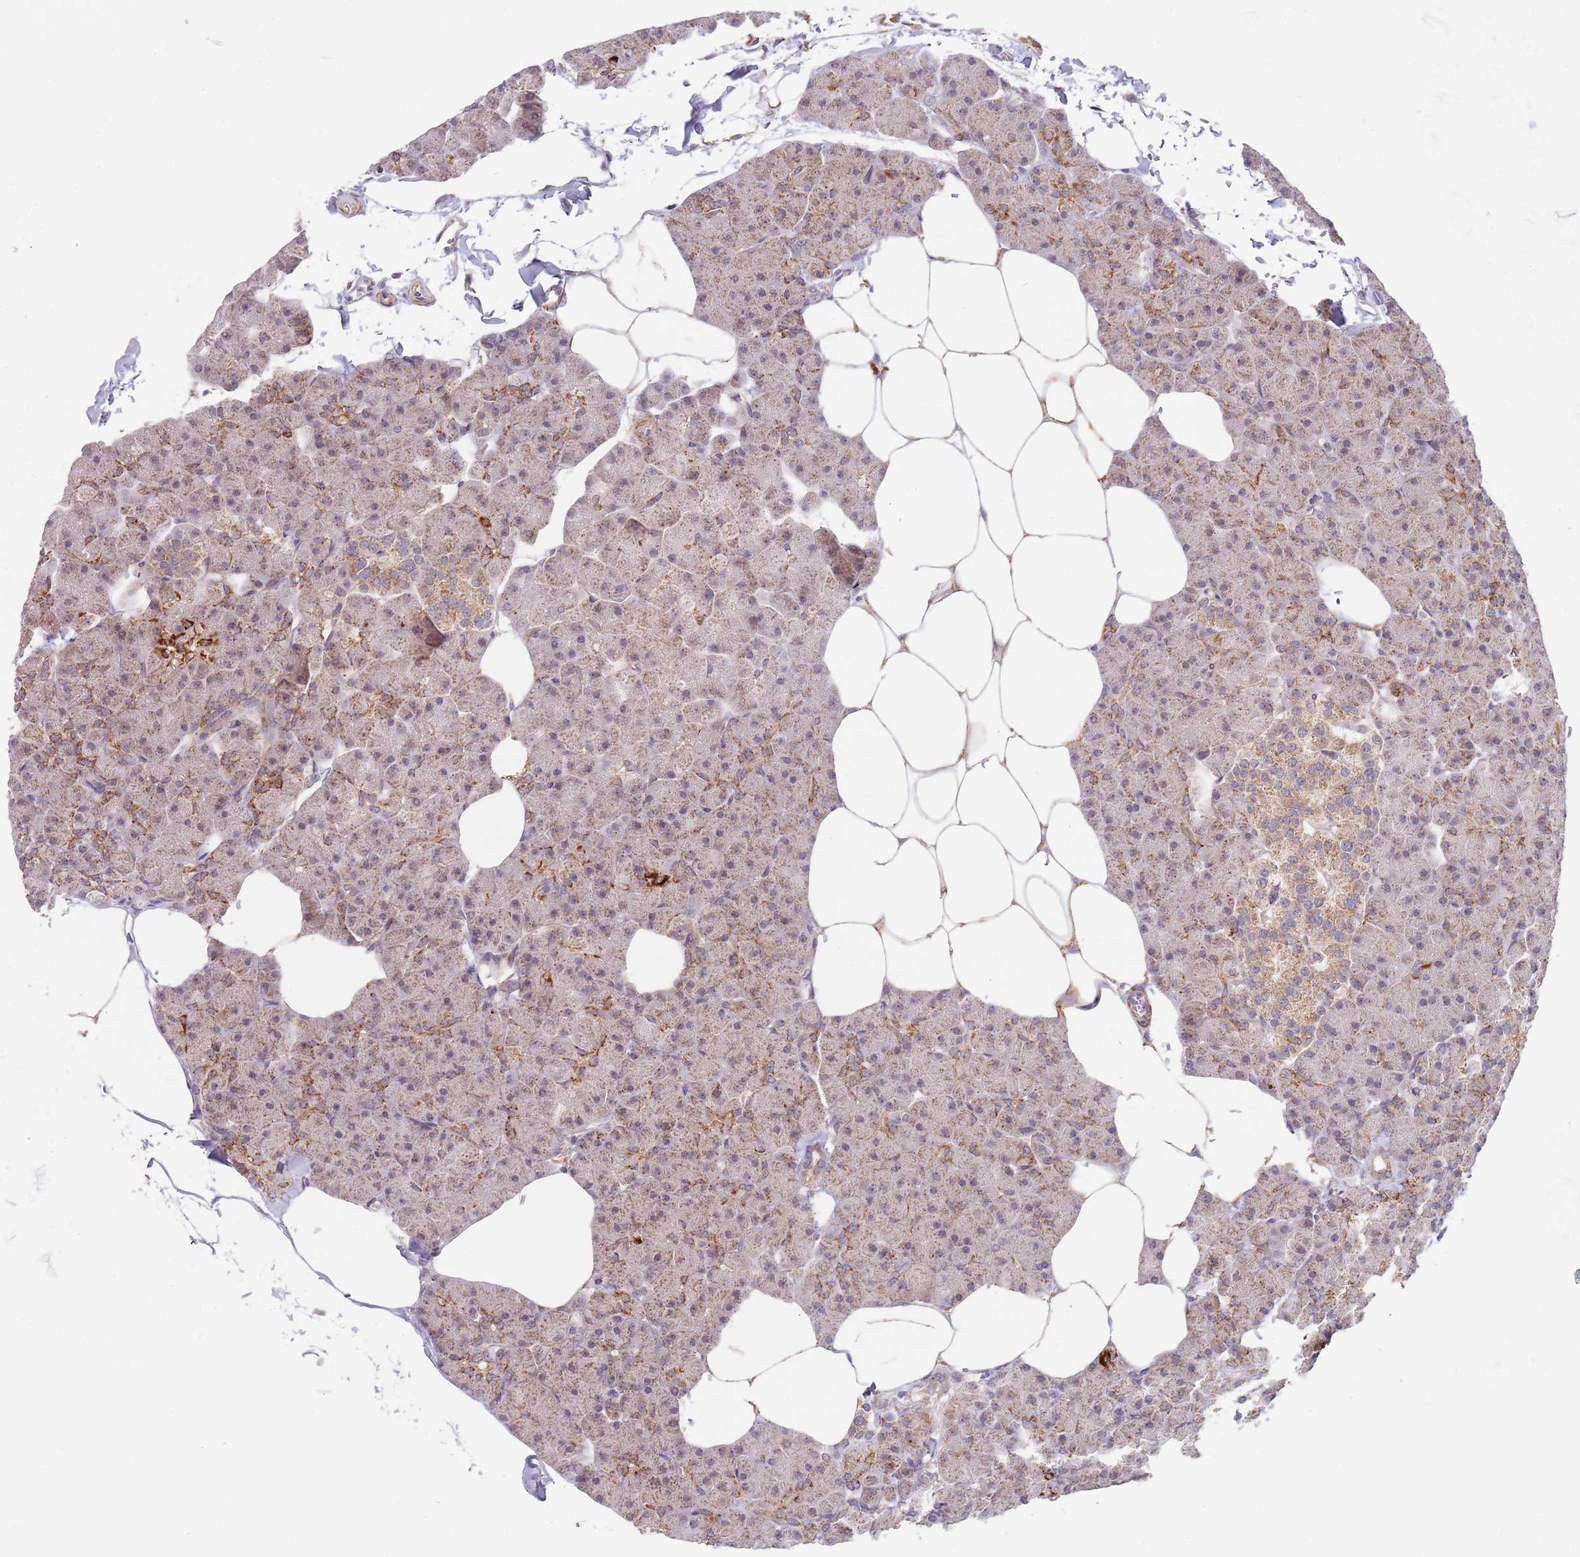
{"staining": {"intensity": "moderate", "quantity": ">75%", "location": "cytoplasmic/membranous"}, "tissue": "pancreas", "cell_type": "Exocrine glandular cells", "image_type": "normal", "snomed": [{"axis": "morphology", "description": "Normal tissue, NOS"}, {"axis": "topography", "description": "Pancreas"}], "caption": "Pancreas stained for a protein shows moderate cytoplasmic/membranous positivity in exocrine glandular cells. The staining was performed using DAB (3,3'-diaminobenzidine), with brown indicating positive protein expression. Nuclei are stained blue with hematoxylin.", "gene": "UQCC3", "patient": {"sex": "male", "age": 35}}